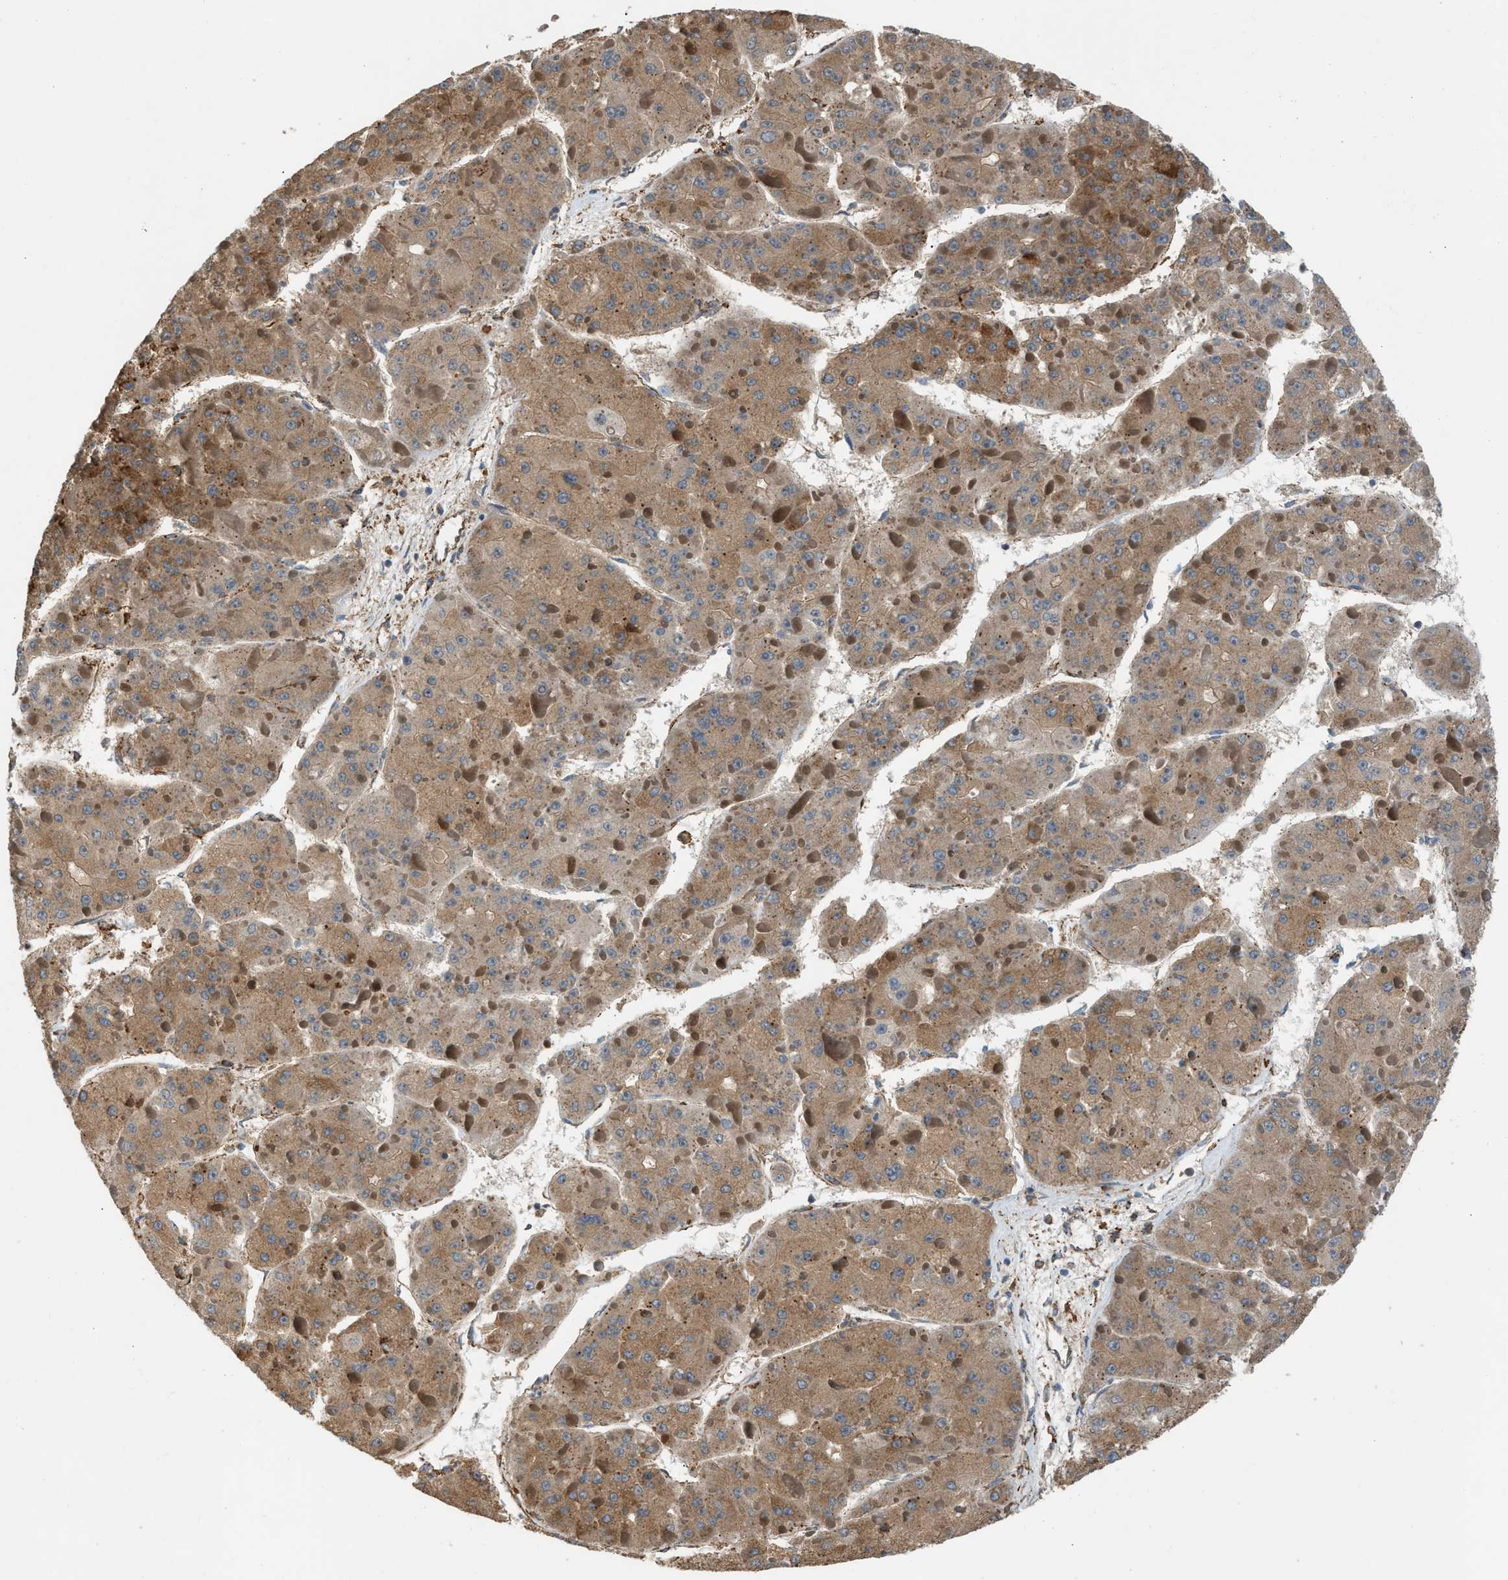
{"staining": {"intensity": "moderate", "quantity": ">75%", "location": "cytoplasmic/membranous"}, "tissue": "liver cancer", "cell_type": "Tumor cells", "image_type": "cancer", "snomed": [{"axis": "morphology", "description": "Carcinoma, Hepatocellular, NOS"}, {"axis": "topography", "description": "Liver"}], "caption": "High-power microscopy captured an IHC micrograph of liver cancer (hepatocellular carcinoma), revealing moderate cytoplasmic/membranous staining in about >75% of tumor cells.", "gene": "BAIAP2L1", "patient": {"sex": "female", "age": 73}}